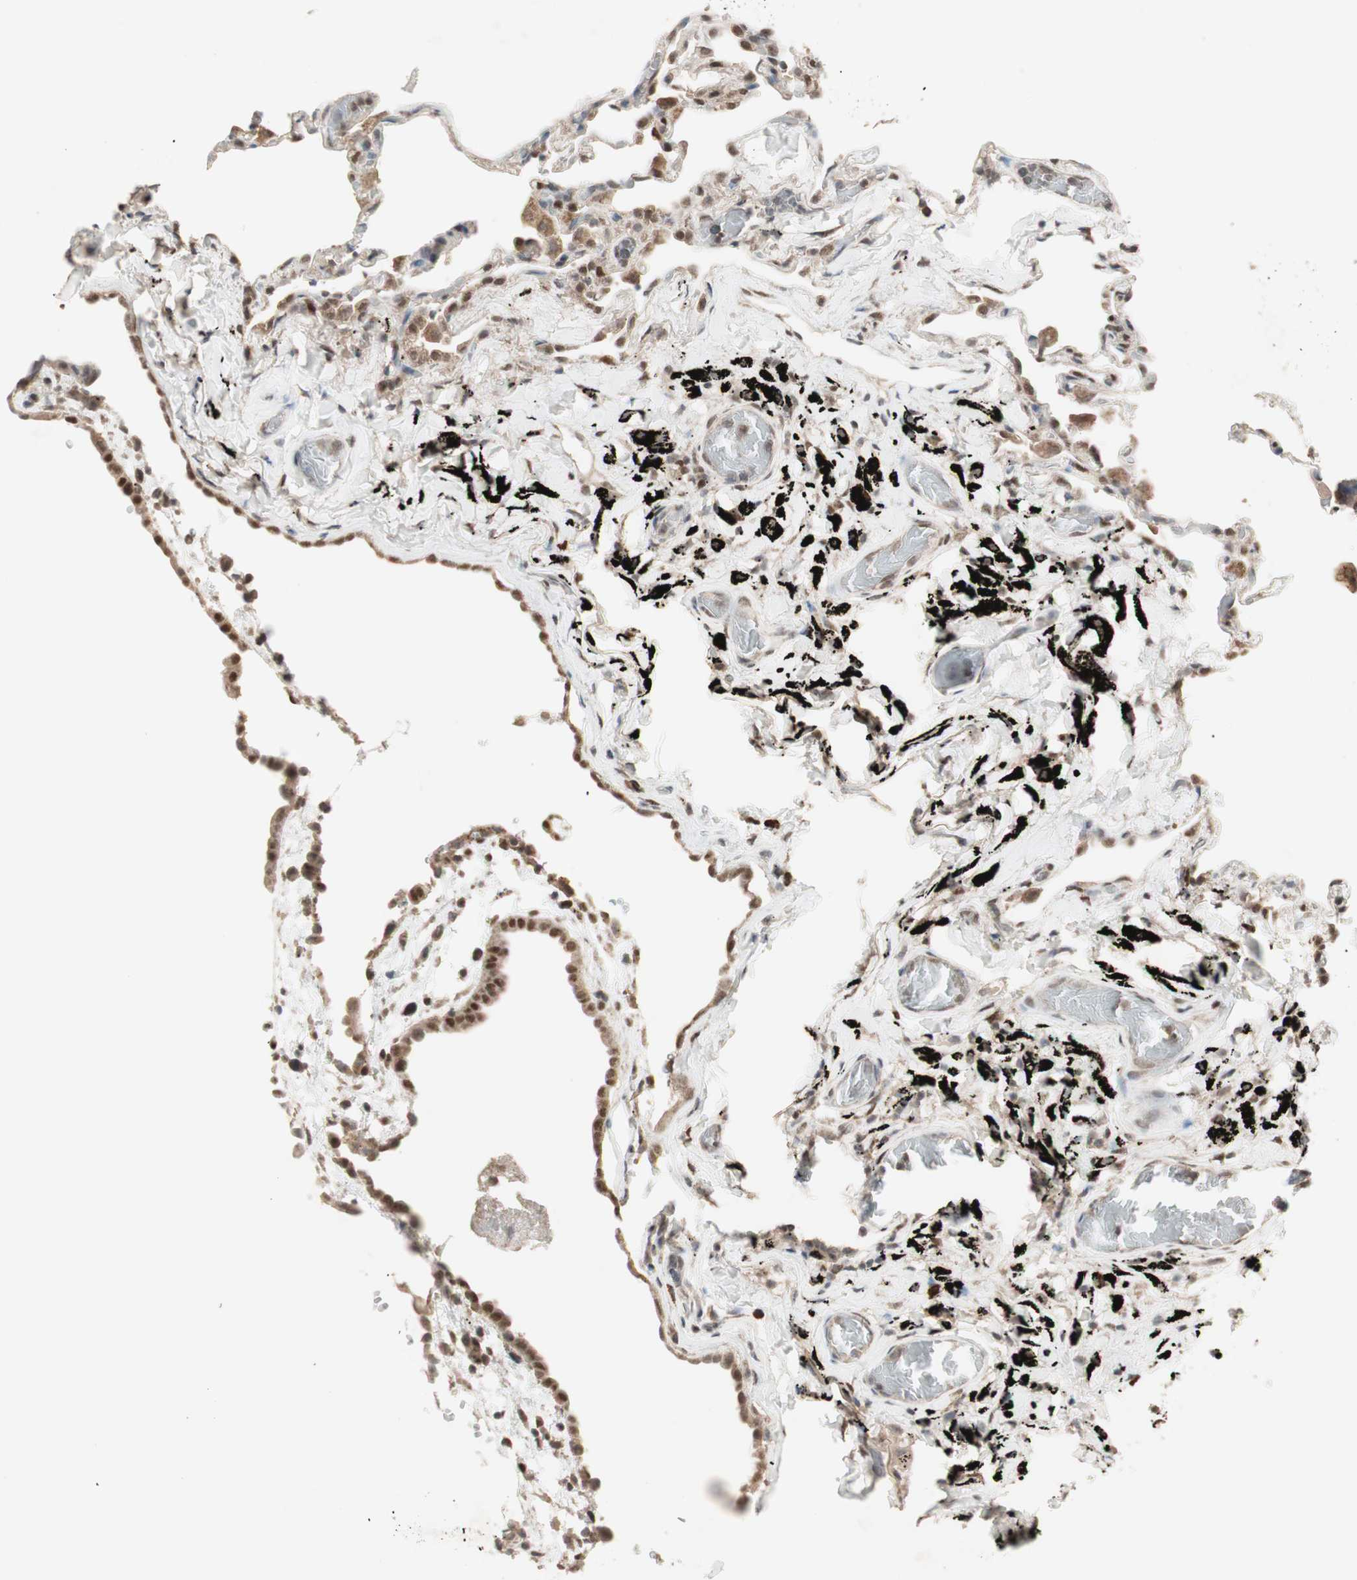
{"staining": {"intensity": "moderate", "quantity": ">75%", "location": "nuclear"}, "tissue": "lung", "cell_type": "Alveolar cells", "image_type": "normal", "snomed": [{"axis": "morphology", "description": "Normal tissue, NOS"}, {"axis": "topography", "description": "Lung"}], "caption": "Immunohistochemistry micrograph of unremarkable lung: human lung stained using immunohistochemistry (IHC) exhibits medium levels of moderate protein expression localized specifically in the nuclear of alveolar cells, appearing as a nuclear brown color.", "gene": "ZHX2", "patient": {"sex": "male", "age": 59}}